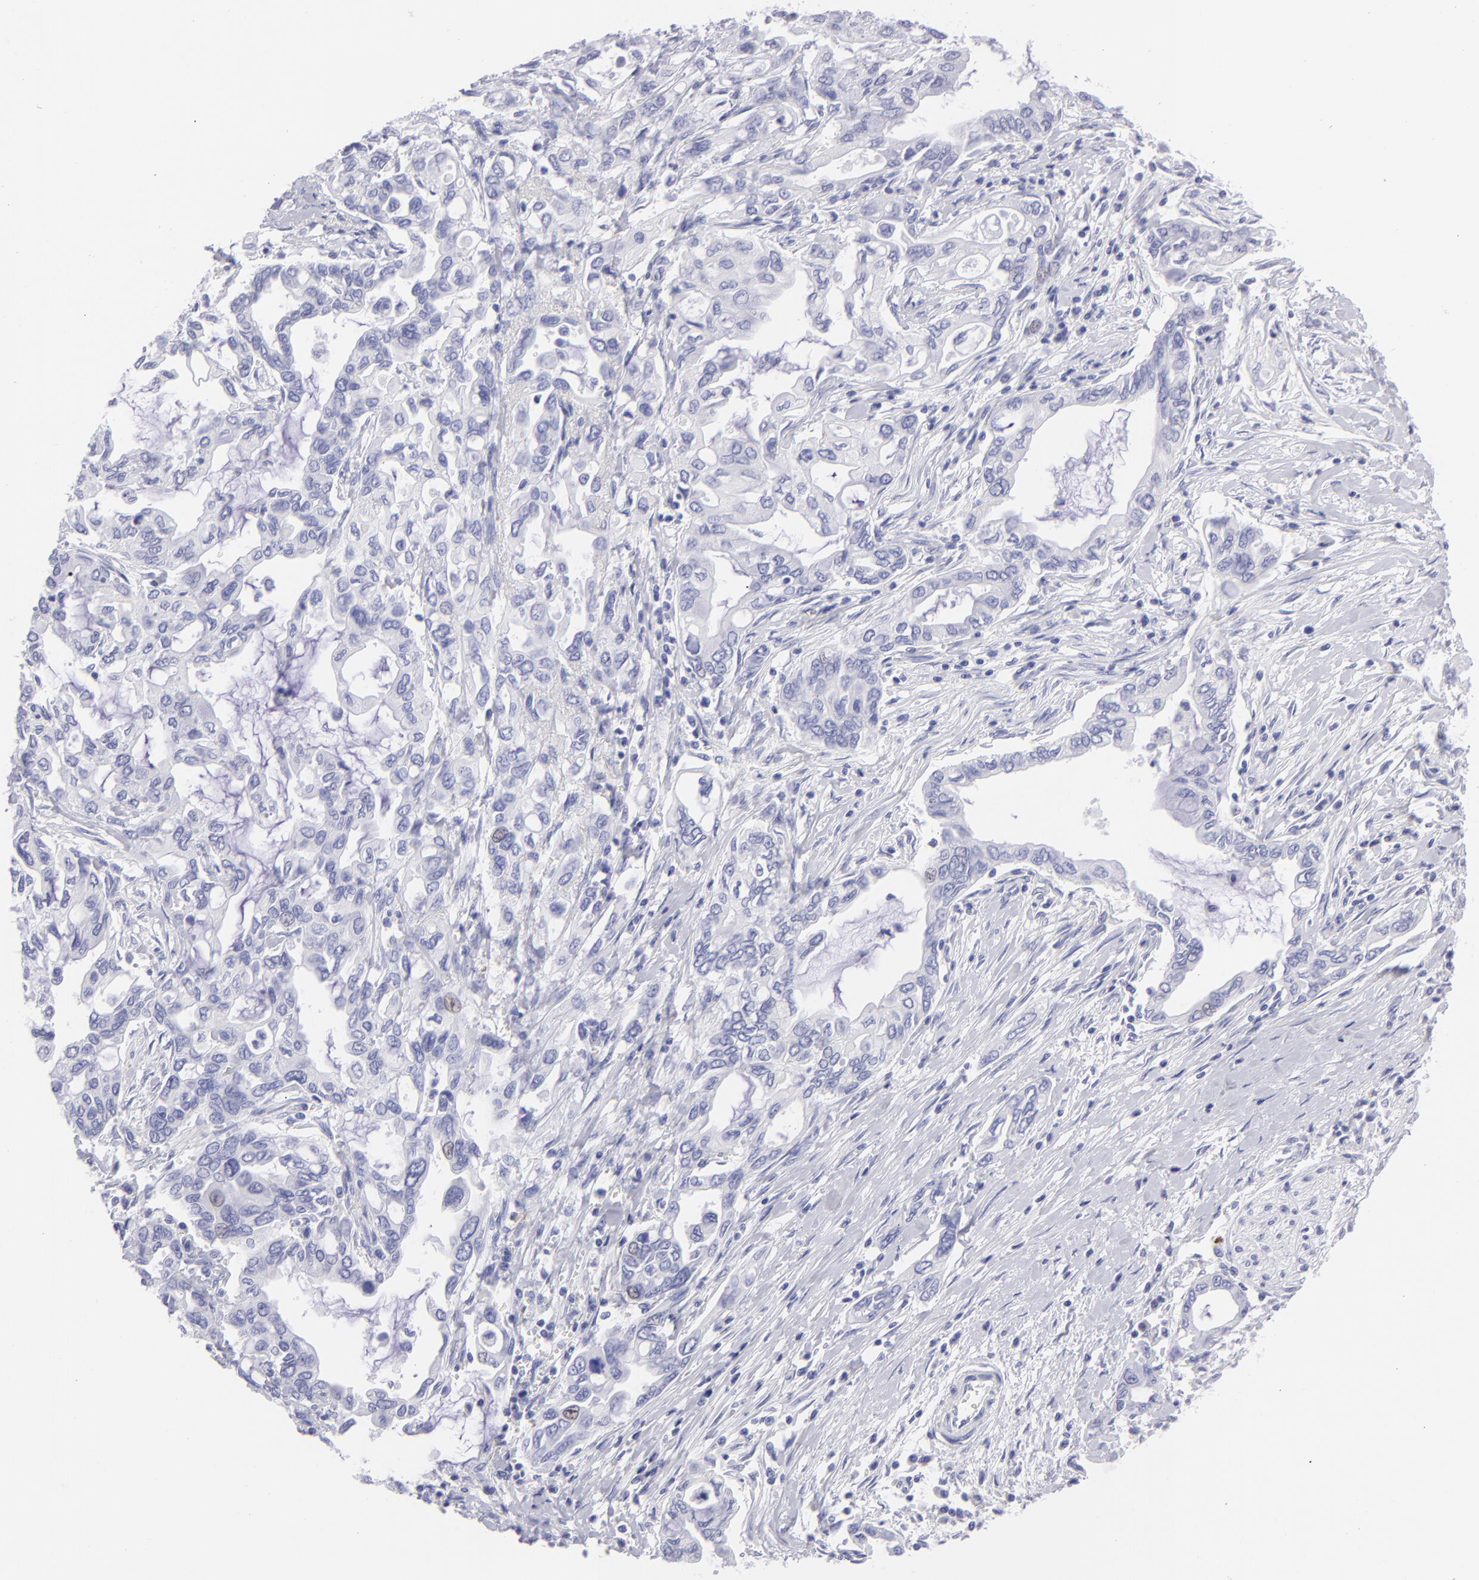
{"staining": {"intensity": "negative", "quantity": "none", "location": "none"}, "tissue": "pancreatic cancer", "cell_type": "Tumor cells", "image_type": "cancer", "snomed": [{"axis": "morphology", "description": "Adenocarcinoma, NOS"}, {"axis": "topography", "description": "Pancreas"}], "caption": "IHC of pancreatic cancer (adenocarcinoma) reveals no positivity in tumor cells.", "gene": "SLC1A2", "patient": {"sex": "female", "age": 57}}